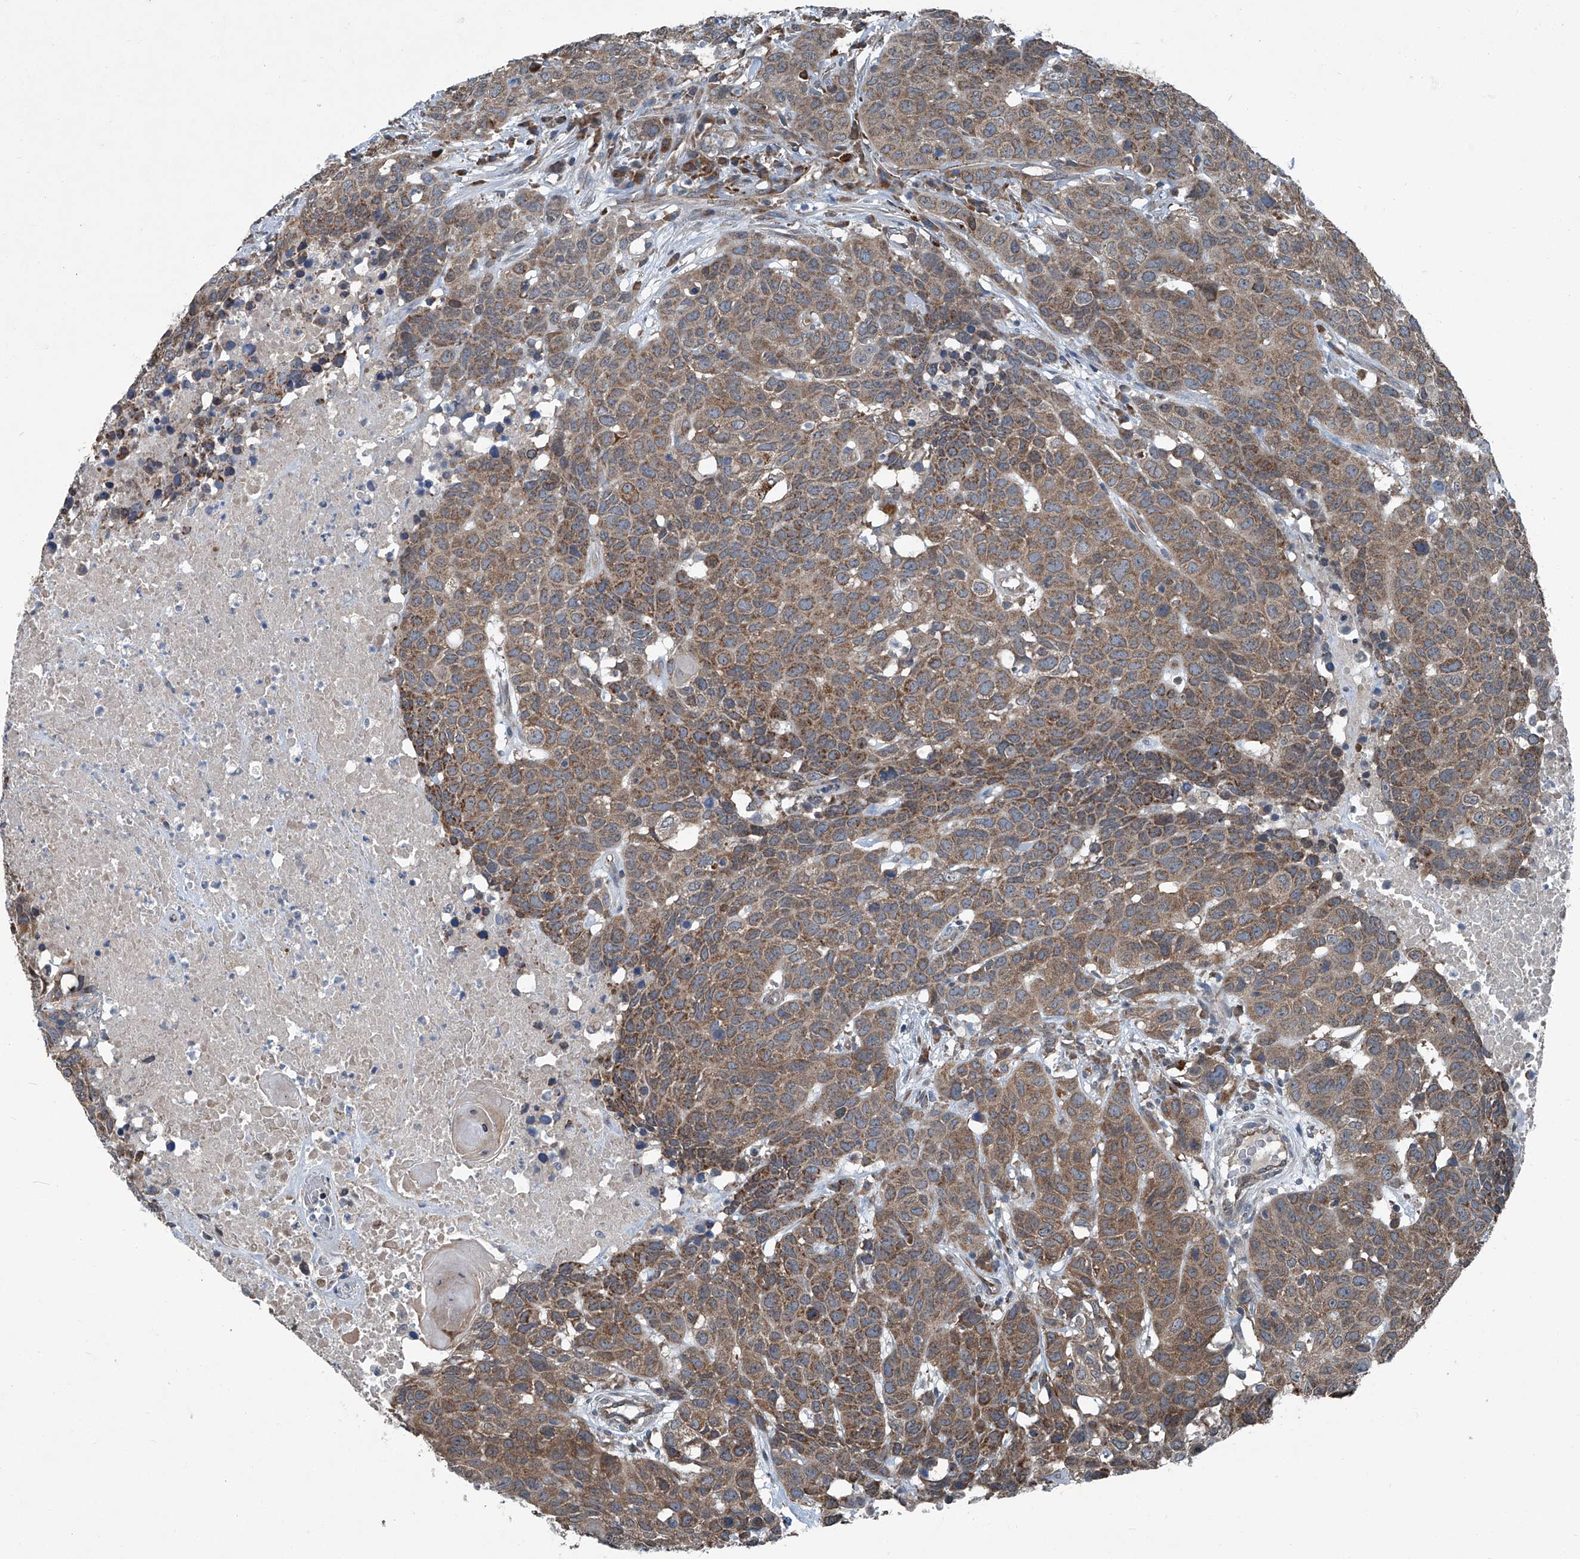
{"staining": {"intensity": "moderate", "quantity": ">75%", "location": "cytoplasmic/membranous"}, "tissue": "head and neck cancer", "cell_type": "Tumor cells", "image_type": "cancer", "snomed": [{"axis": "morphology", "description": "Squamous cell carcinoma, NOS"}, {"axis": "topography", "description": "Head-Neck"}], "caption": "IHC (DAB (3,3'-diaminobenzidine)) staining of head and neck cancer (squamous cell carcinoma) reveals moderate cytoplasmic/membranous protein expression in about >75% of tumor cells.", "gene": "SENP2", "patient": {"sex": "male", "age": 66}}